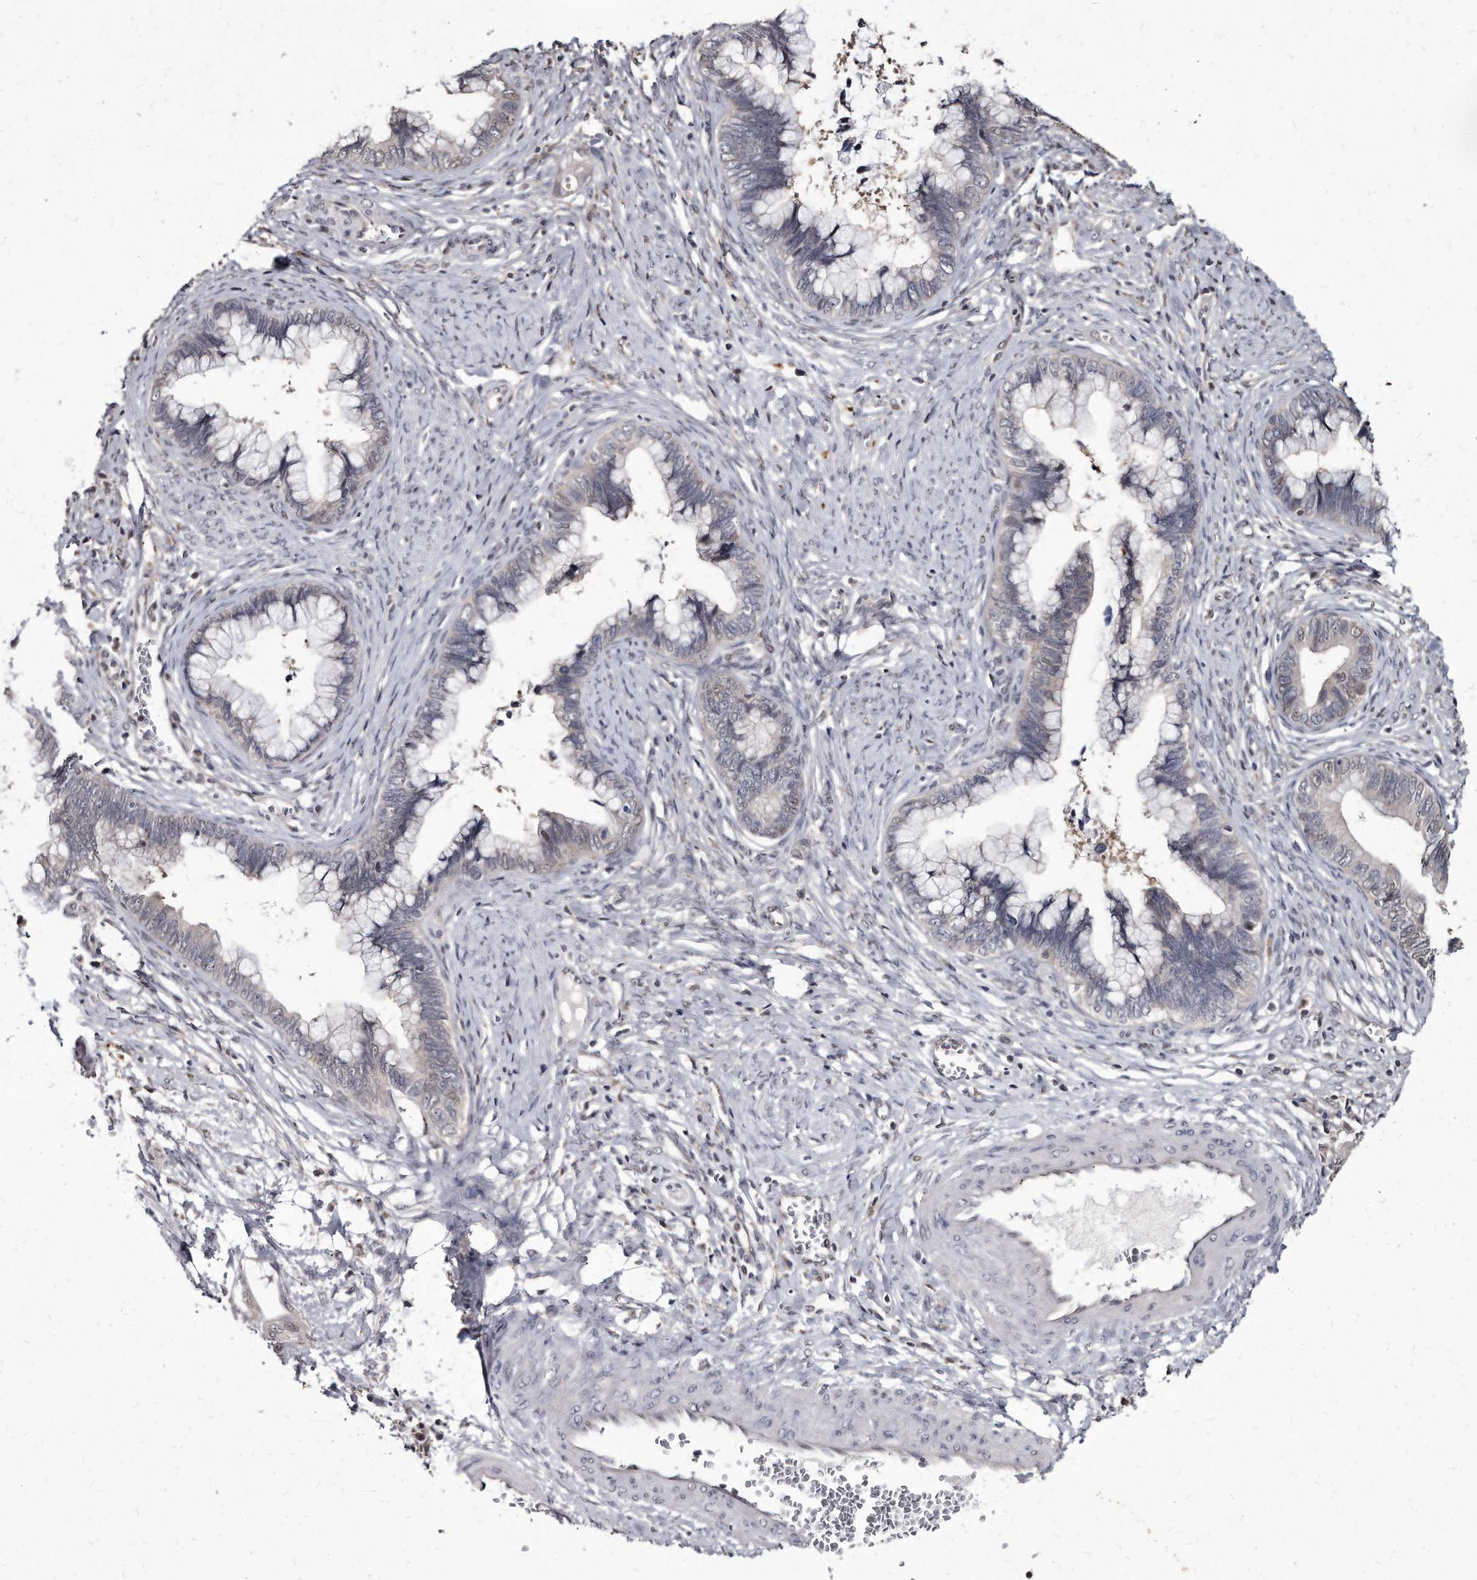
{"staining": {"intensity": "negative", "quantity": "none", "location": "none"}, "tissue": "cervical cancer", "cell_type": "Tumor cells", "image_type": "cancer", "snomed": [{"axis": "morphology", "description": "Adenocarcinoma, NOS"}, {"axis": "topography", "description": "Cervix"}], "caption": "Tumor cells show no significant positivity in adenocarcinoma (cervical).", "gene": "KLHDC3", "patient": {"sex": "female", "age": 44}}